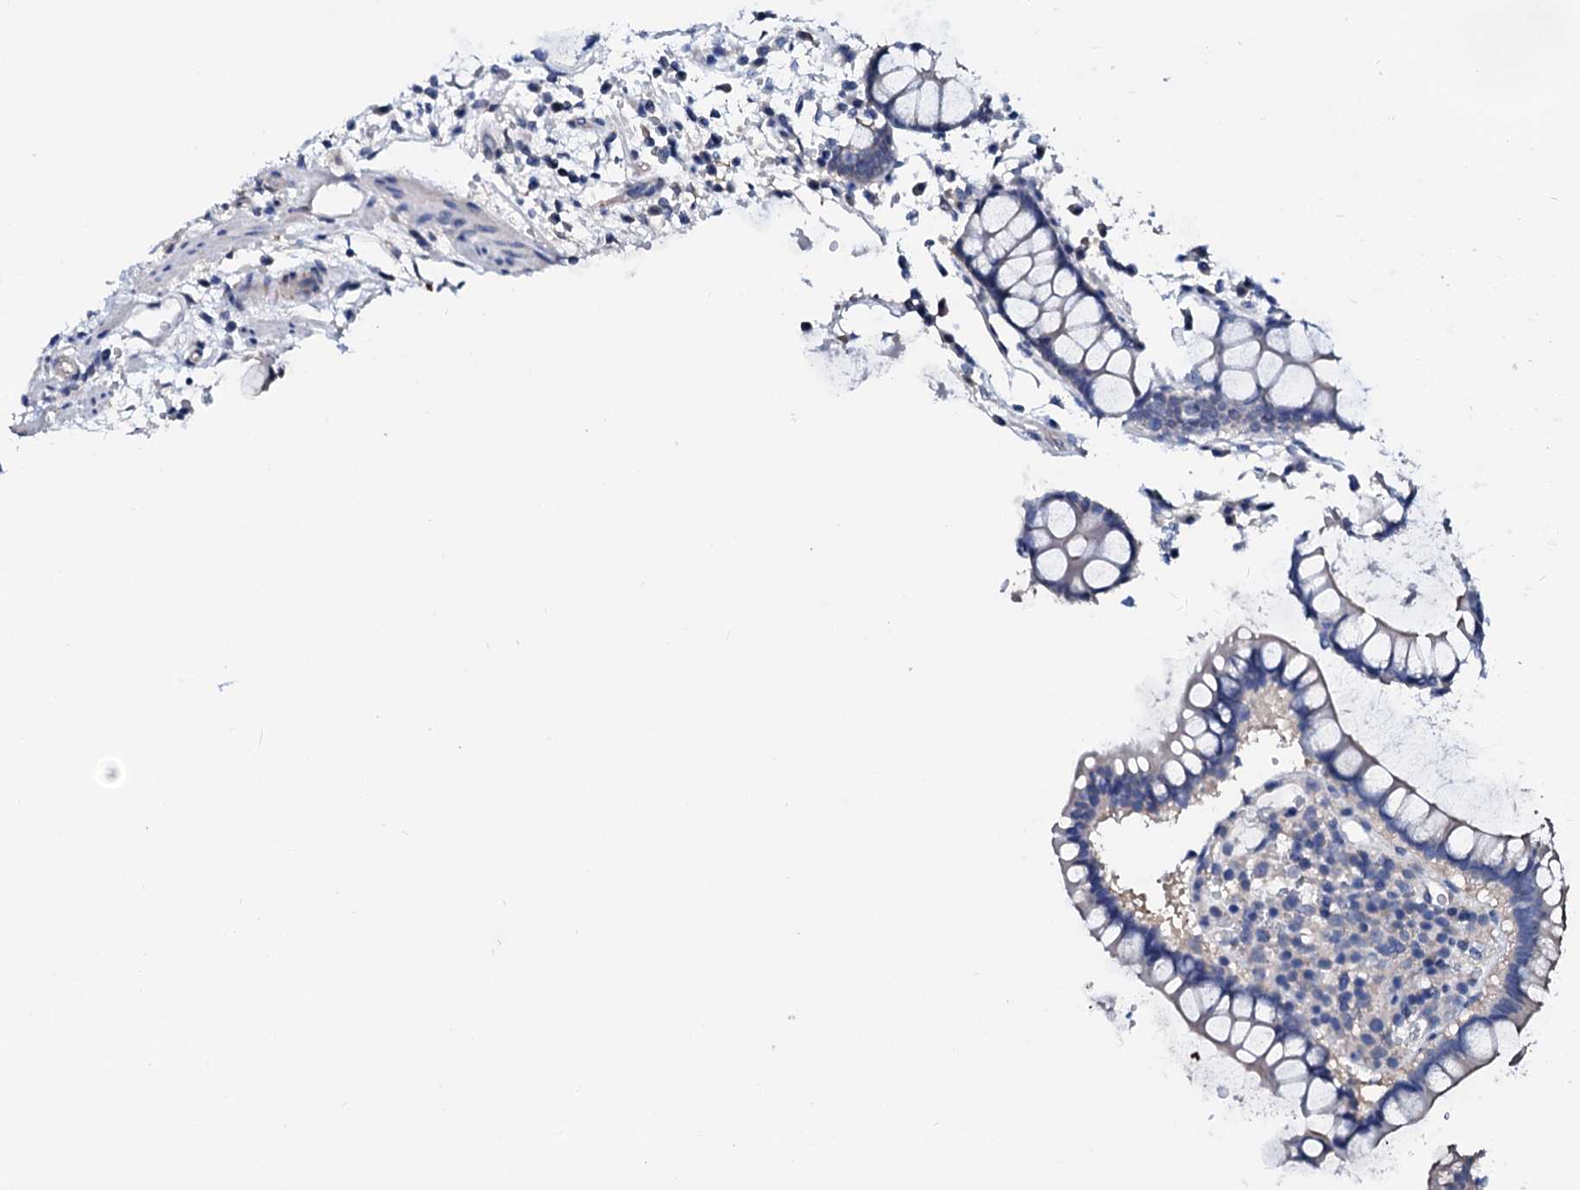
{"staining": {"intensity": "negative", "quantity": "none", "location": "none"}, "tissue": "colon", "cell_type": "Endothelial cells", "image_type": "normal", "snomed": [{"axis": "morphology", "description": "Normal tissue, NOS"}, {"axis": "topography", "description": "Colon"}], "caption": "A high-resolution photomicrograph shows immunohistochemistry (IHC) staining of unremarkable colon, which exhibits no significant positivity in endothelial cells. The staining is performed using DAB brown chromogen with nuclei counter-stained in using hematoxylin.", "gene": "CSN2", "patient": {"sex": "female", "age": 79}}